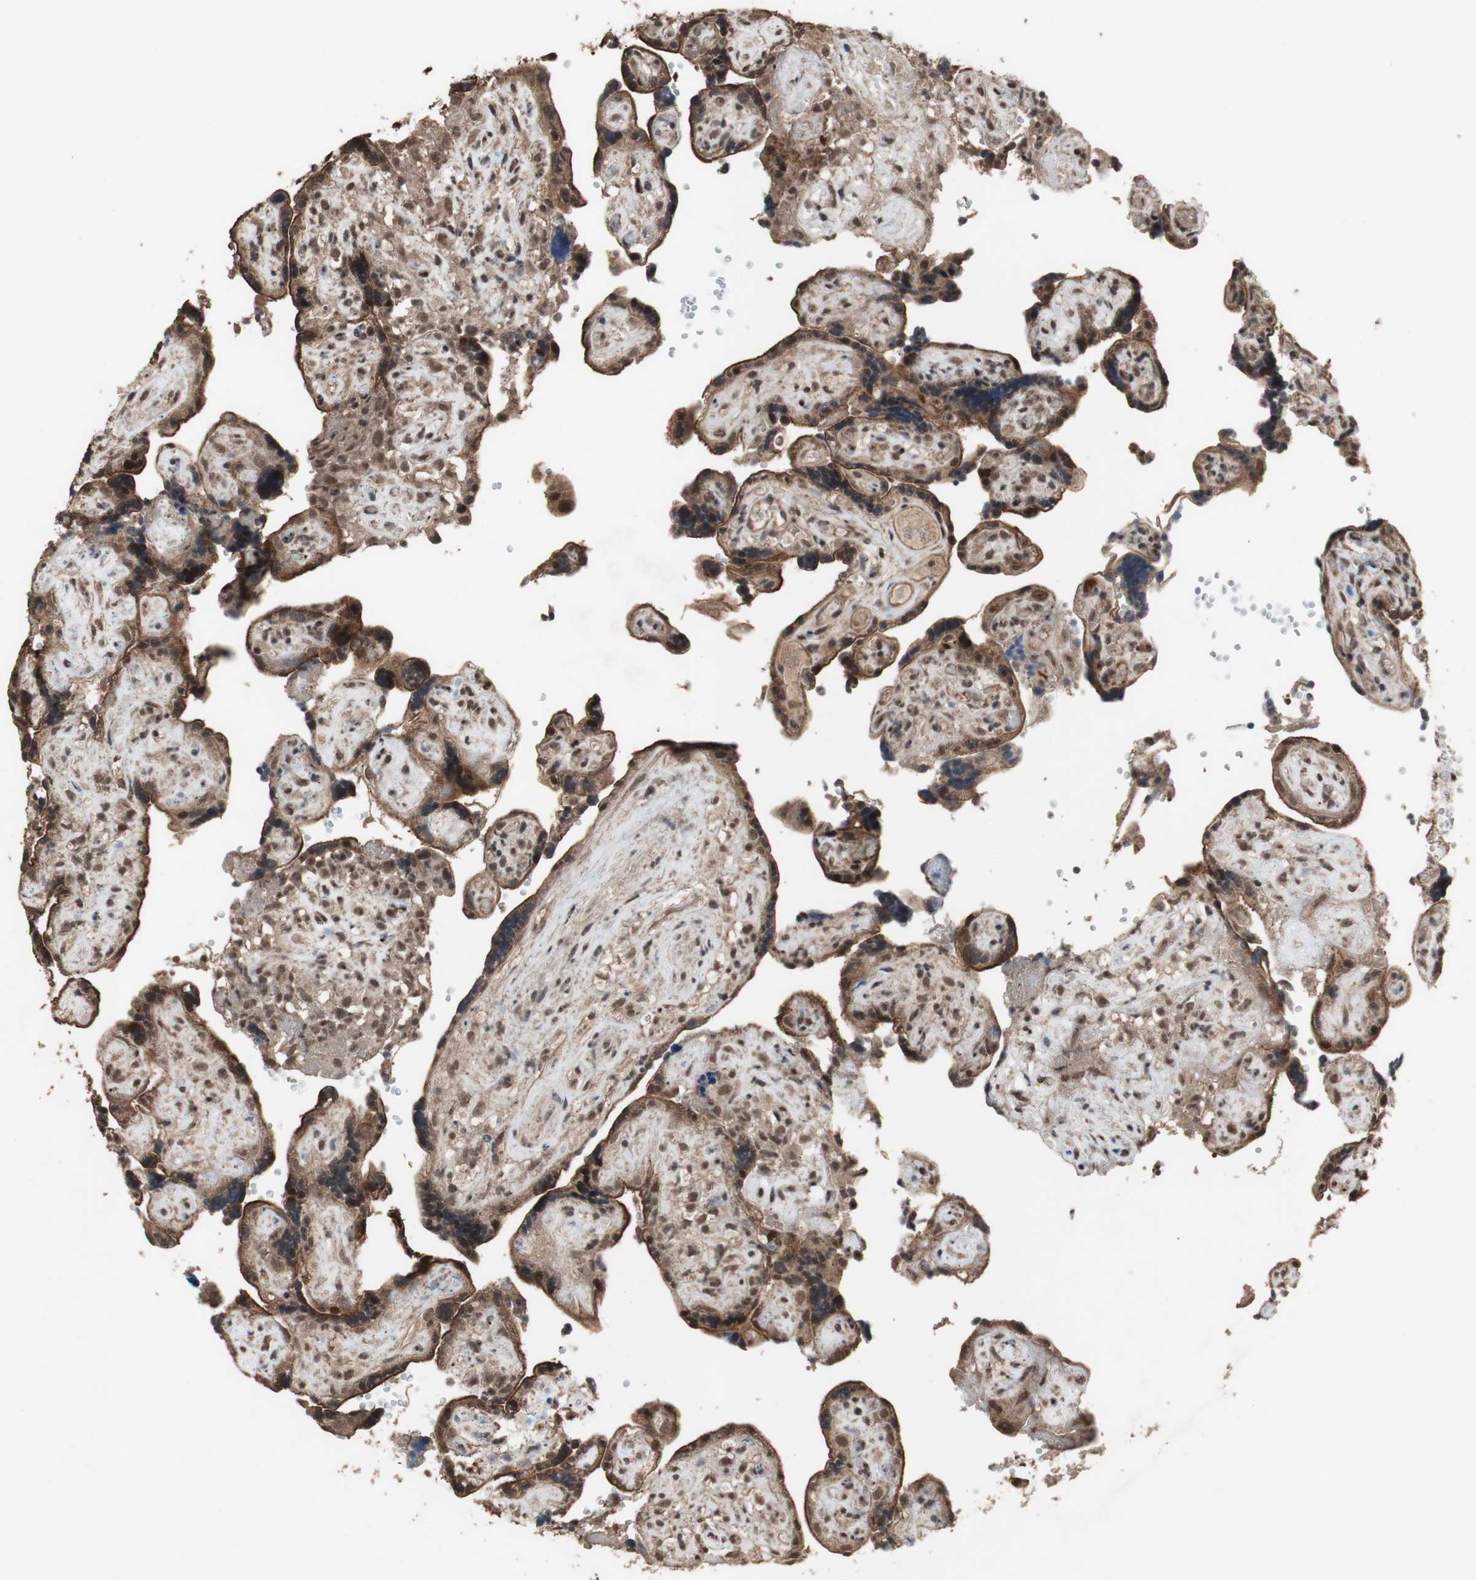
{"staining": {"intensity": "moderate", "quantity": ">75%", "location": "cytoplasmic/membranous,nuclear"}, "tissue": "placenta", "cell_type": "Trophoblastic cells", "image_type": "normal", "snomed": [{"axis": "morphology", "description": "Normal tissue, NOS"}, {"axis": "topography", "description": "Placenta"}], "caption": "Immunohistochemistry of benign human placenta shows medium levels of moderate cytoplasmic/membranous,nuclear staining in about >75% of trophoblastic cells.", "gene": "KANSL1", "patient": {"sex": "female", "age": 30}}